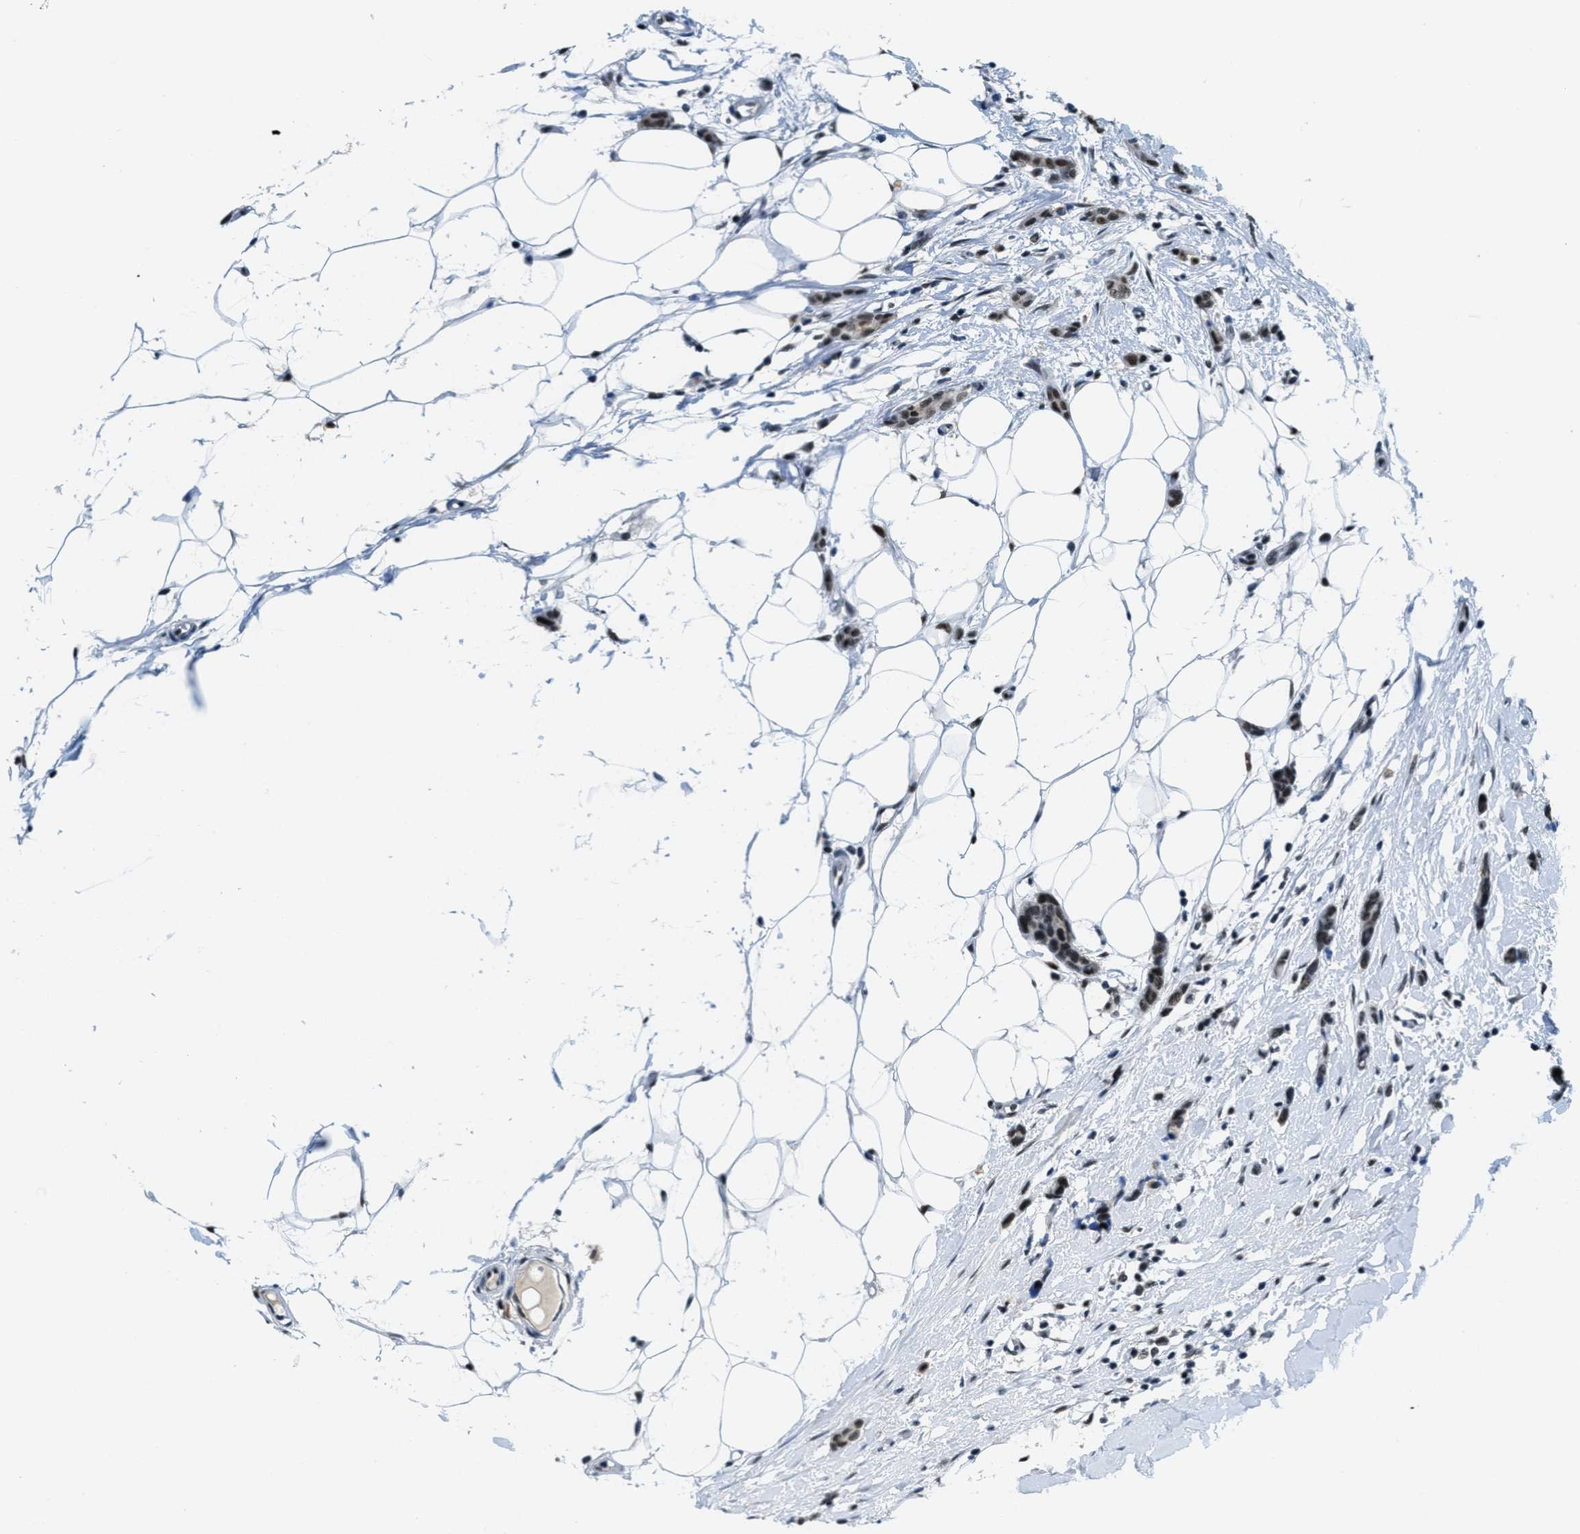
{"staining": {"intensity": "moderate", "quantity": ">75%", "location": "nuclear"}, "tissue": "breast cancer", "cell_type": "Tumor cells", "image_type": "cancer", "snomed": [{"axis": "morphology", "description": "Lobular carcinoma"}, {"axis": "topography", "description": "Skin"}, {"axis": "topography", "description": "Breast"}], "caption": "This photomicrograph exhibits immunohistochemistry staining of breast lobular carcinoma, with medium moderate nuclear expression in about >75% of tumor cells.", "gene": "SSB", "patient": {"sex": "female", "age": 46}}